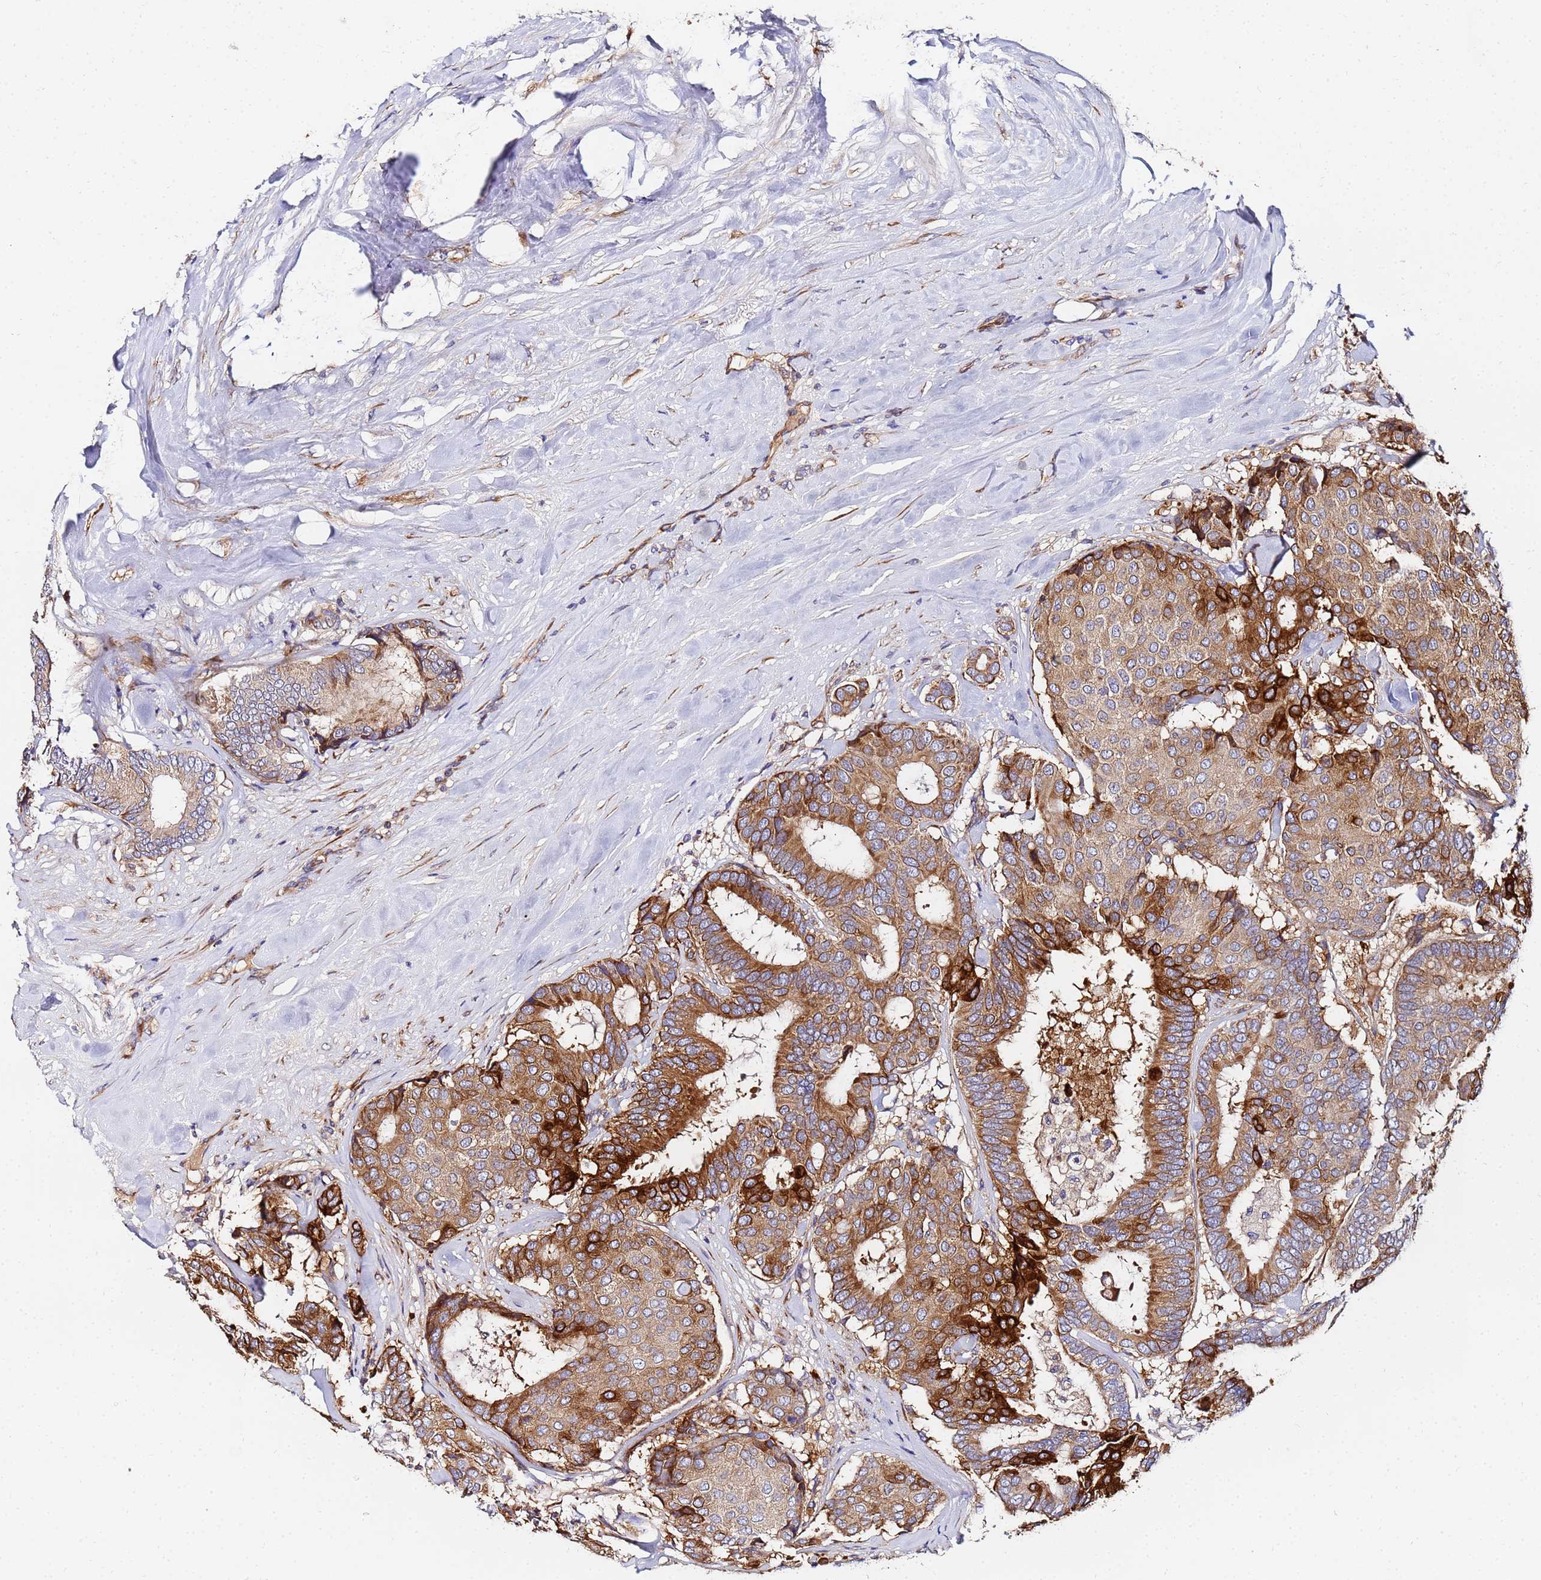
{"staining": {"intensity": "strong", "quantity": "25%-75%", "location": "cytoplasmic/membranous"}, "tissue": "breast cancer", "cell_type": "Tumor cells", "image_type": "cancer", "snomed": [{"axis": "morphology", "description": "Duct carcinoma"}, {"axis": "topography", "description": "Breast"}], "caption": "IHC of breast cancer (intraductal carcinoma) exhibits high levels of strong cytoplasmic/membranous expression in approximately 25%-75% of tumor cells.", "gene": "POM121", "patient": {"sex": "female", "age": 75}}